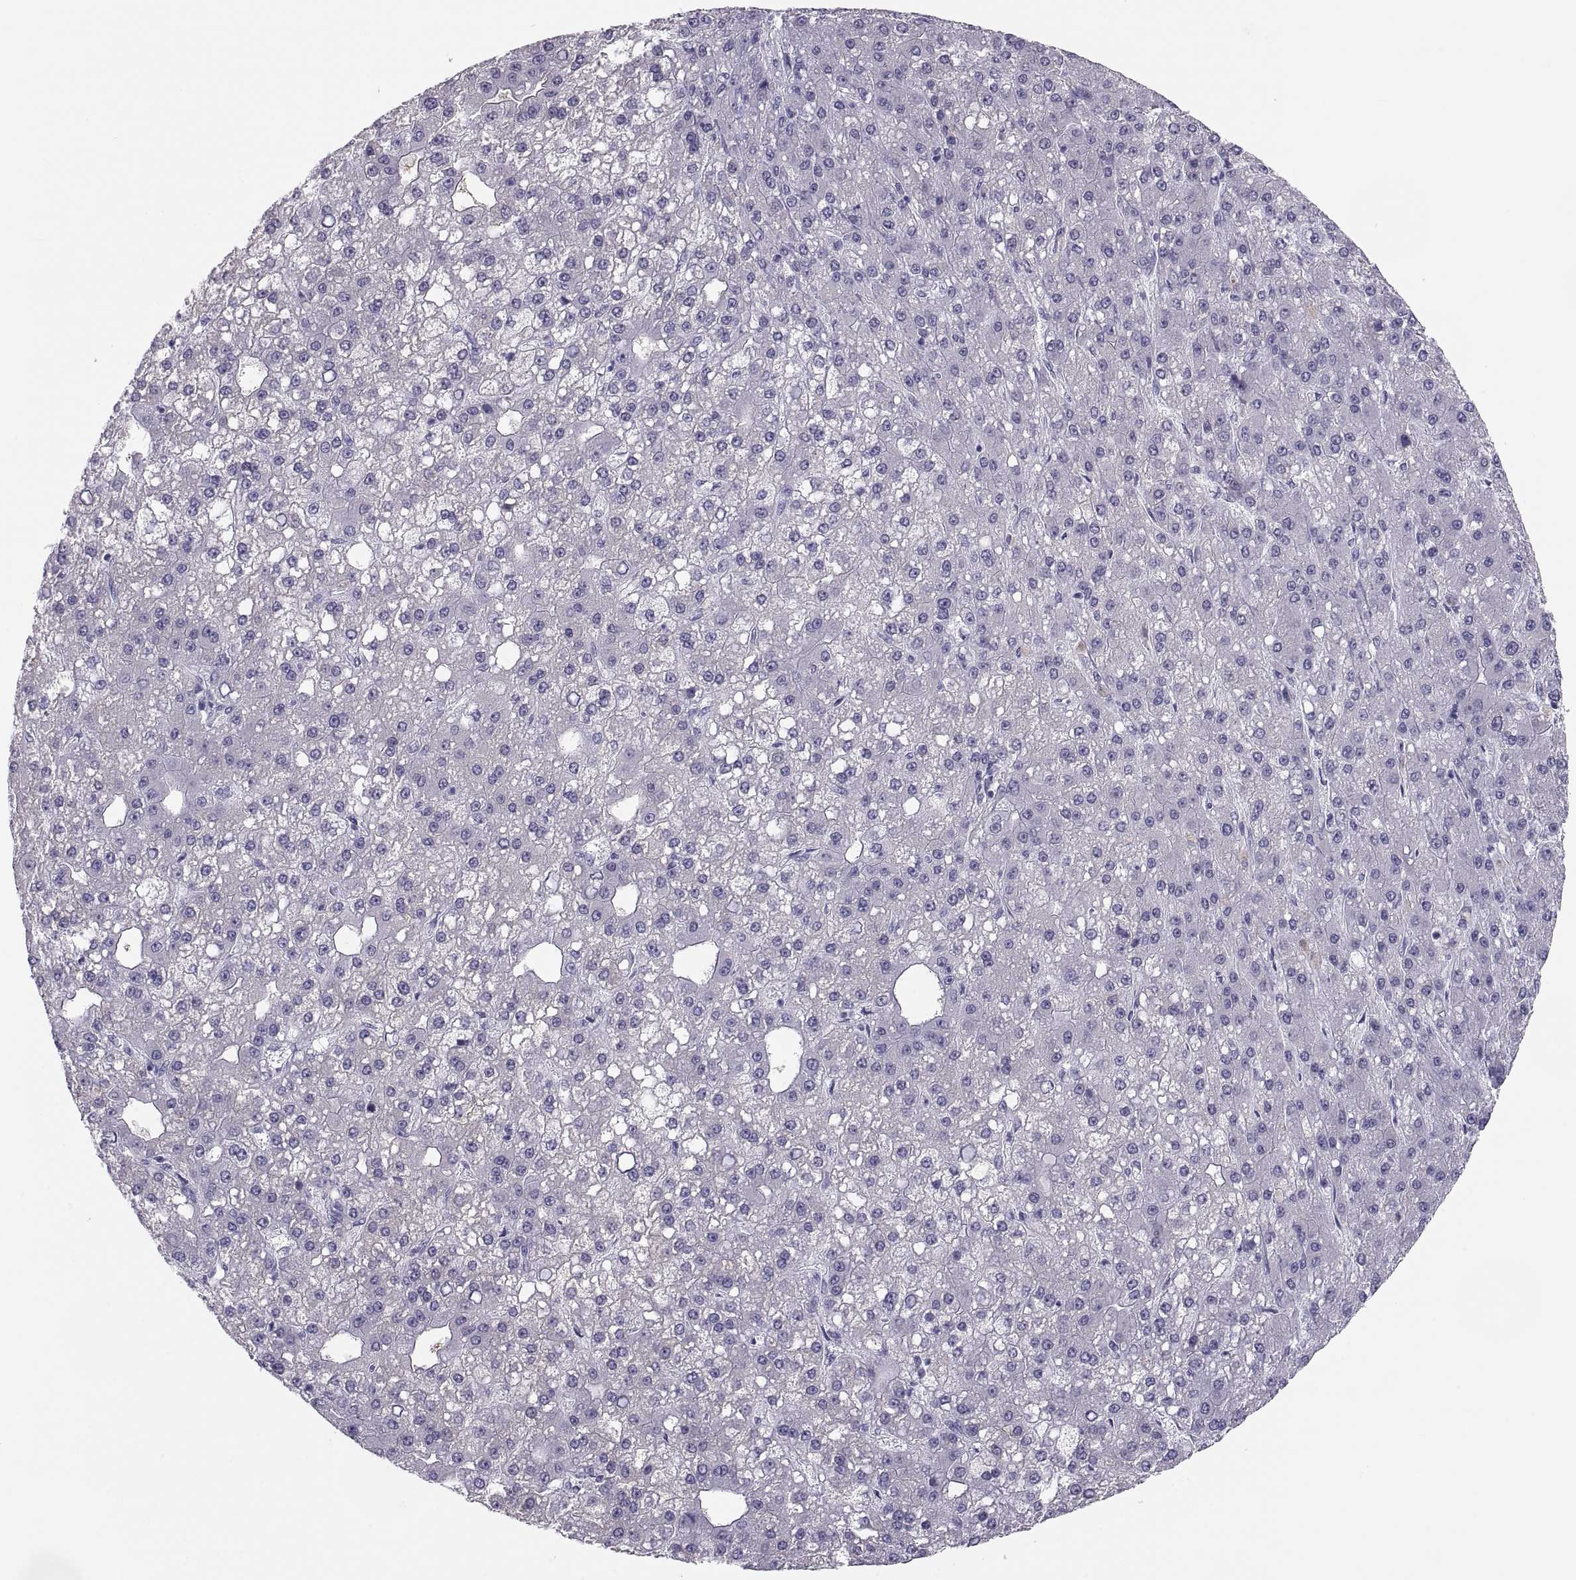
{"staining": {"intensity": "negative", "quantity": "none", "location": "none"}, "tissue": "liver cancer", "cell_type": "Tumor cells", "image_type": "cancer", "snomed": [{"axis": "morphology", "description": "Carcinoma, Hepatocellular, NOS"}, {"axis": "topography", "description": "Liver"}], "caption": "Immunohistochemical staining of hepatocellular carcinoma (liver) demonstrates no significant positivity in tumor cells.", "gene": "MAGEB2", "patient": {"sex": "male", "age": 67}}